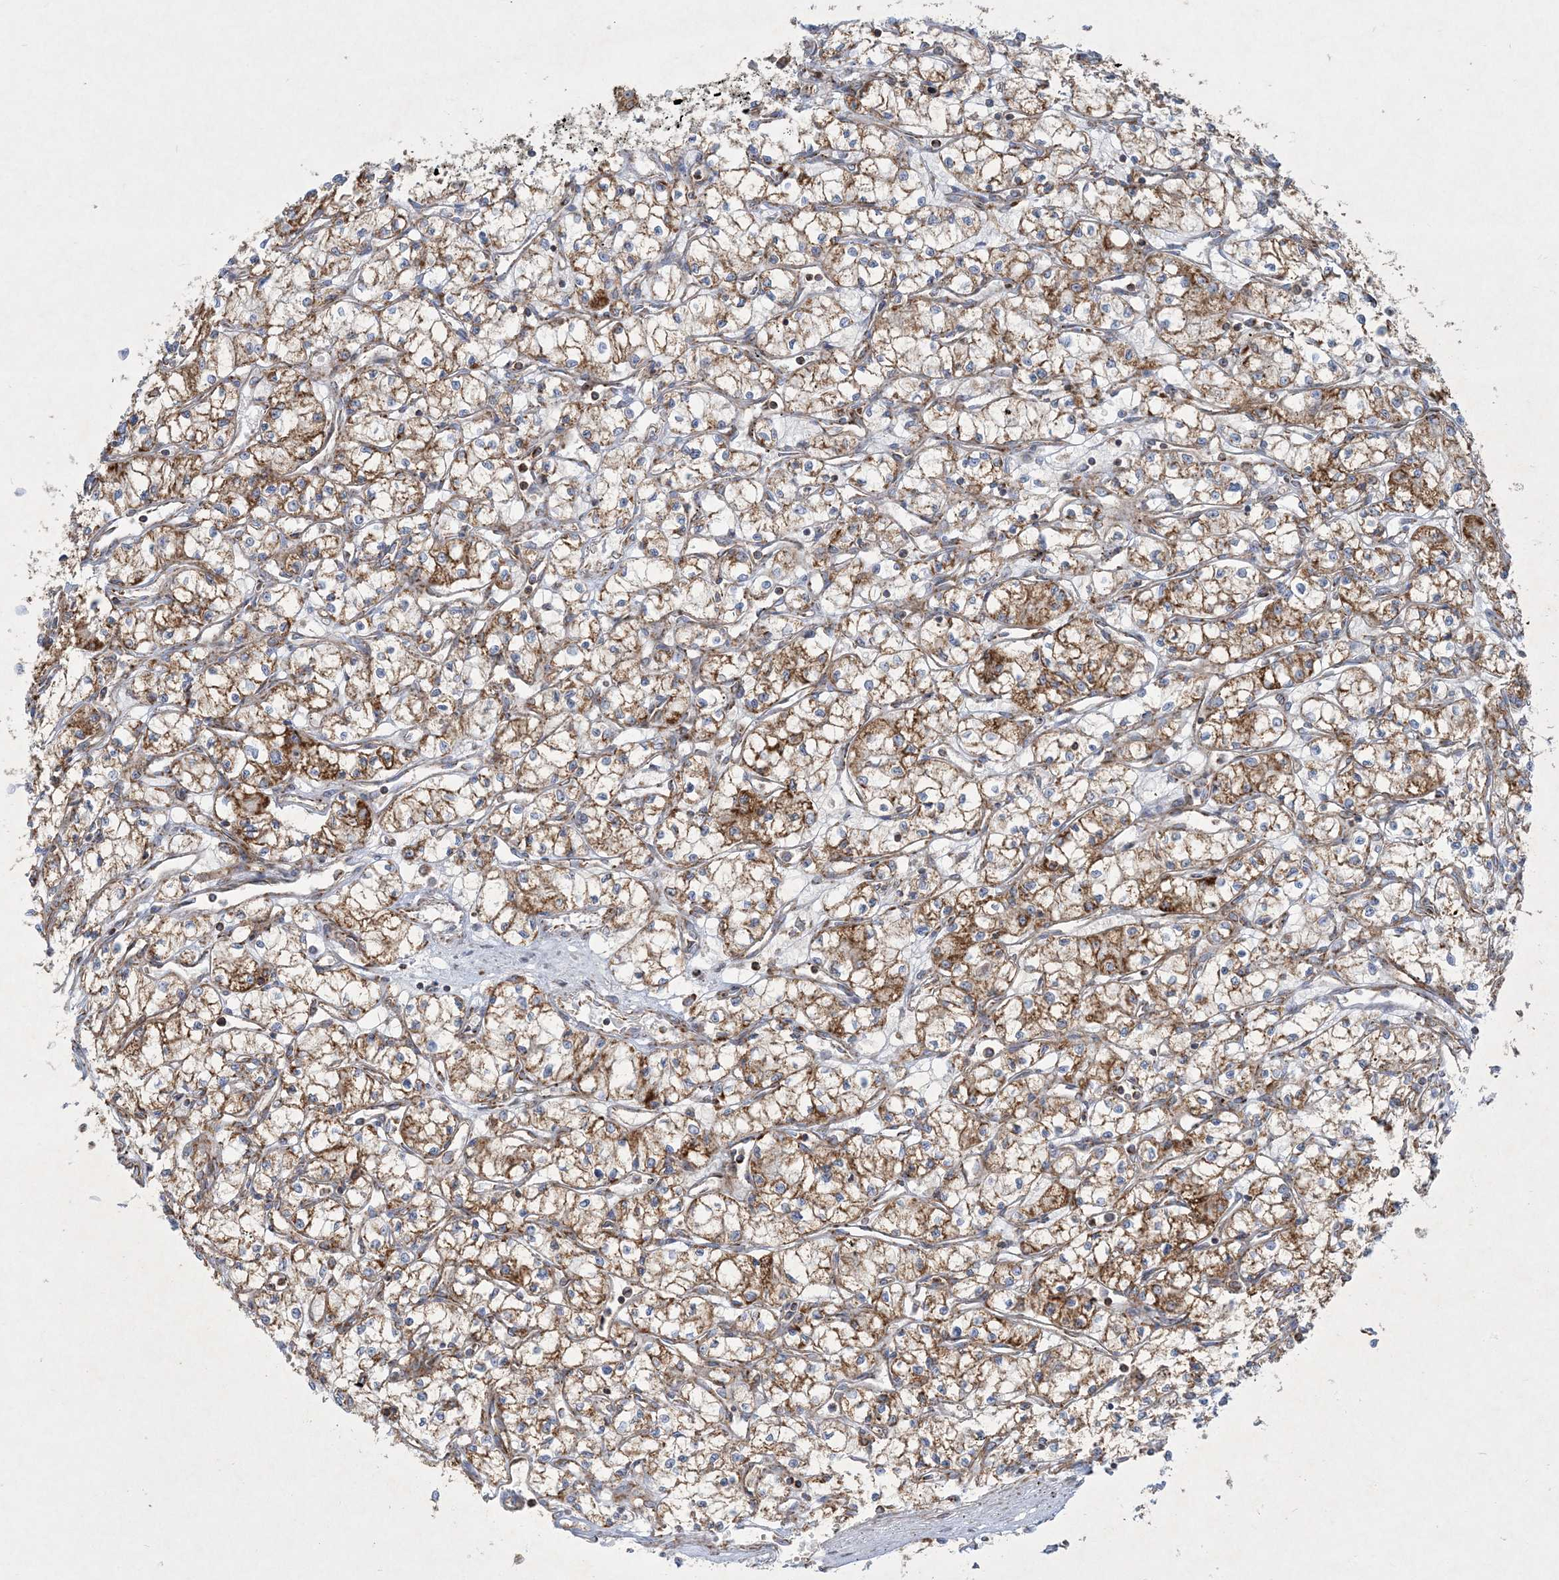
{"staining": {"intensity": "moderate", "quantity": ">75%", "location": "cytoplasmic/membranous"}, "tissue": "renal cancer", "cell_type": "Tumor cells", "image_type": "cancer", "snomed": [{"axis": "morphology", "description": "Adenocarcinoma, NOS"}, {"axis": "topography", "description": "Kidney"}], "caption": "Moderate cytoplasmic/membranous staining for a protein is seen in about >75% of tumor cells of renal cancer using immunohistochemistry (IHC).", "gene": "BEND4", "patient": {"sex": "male", "age": 59}}